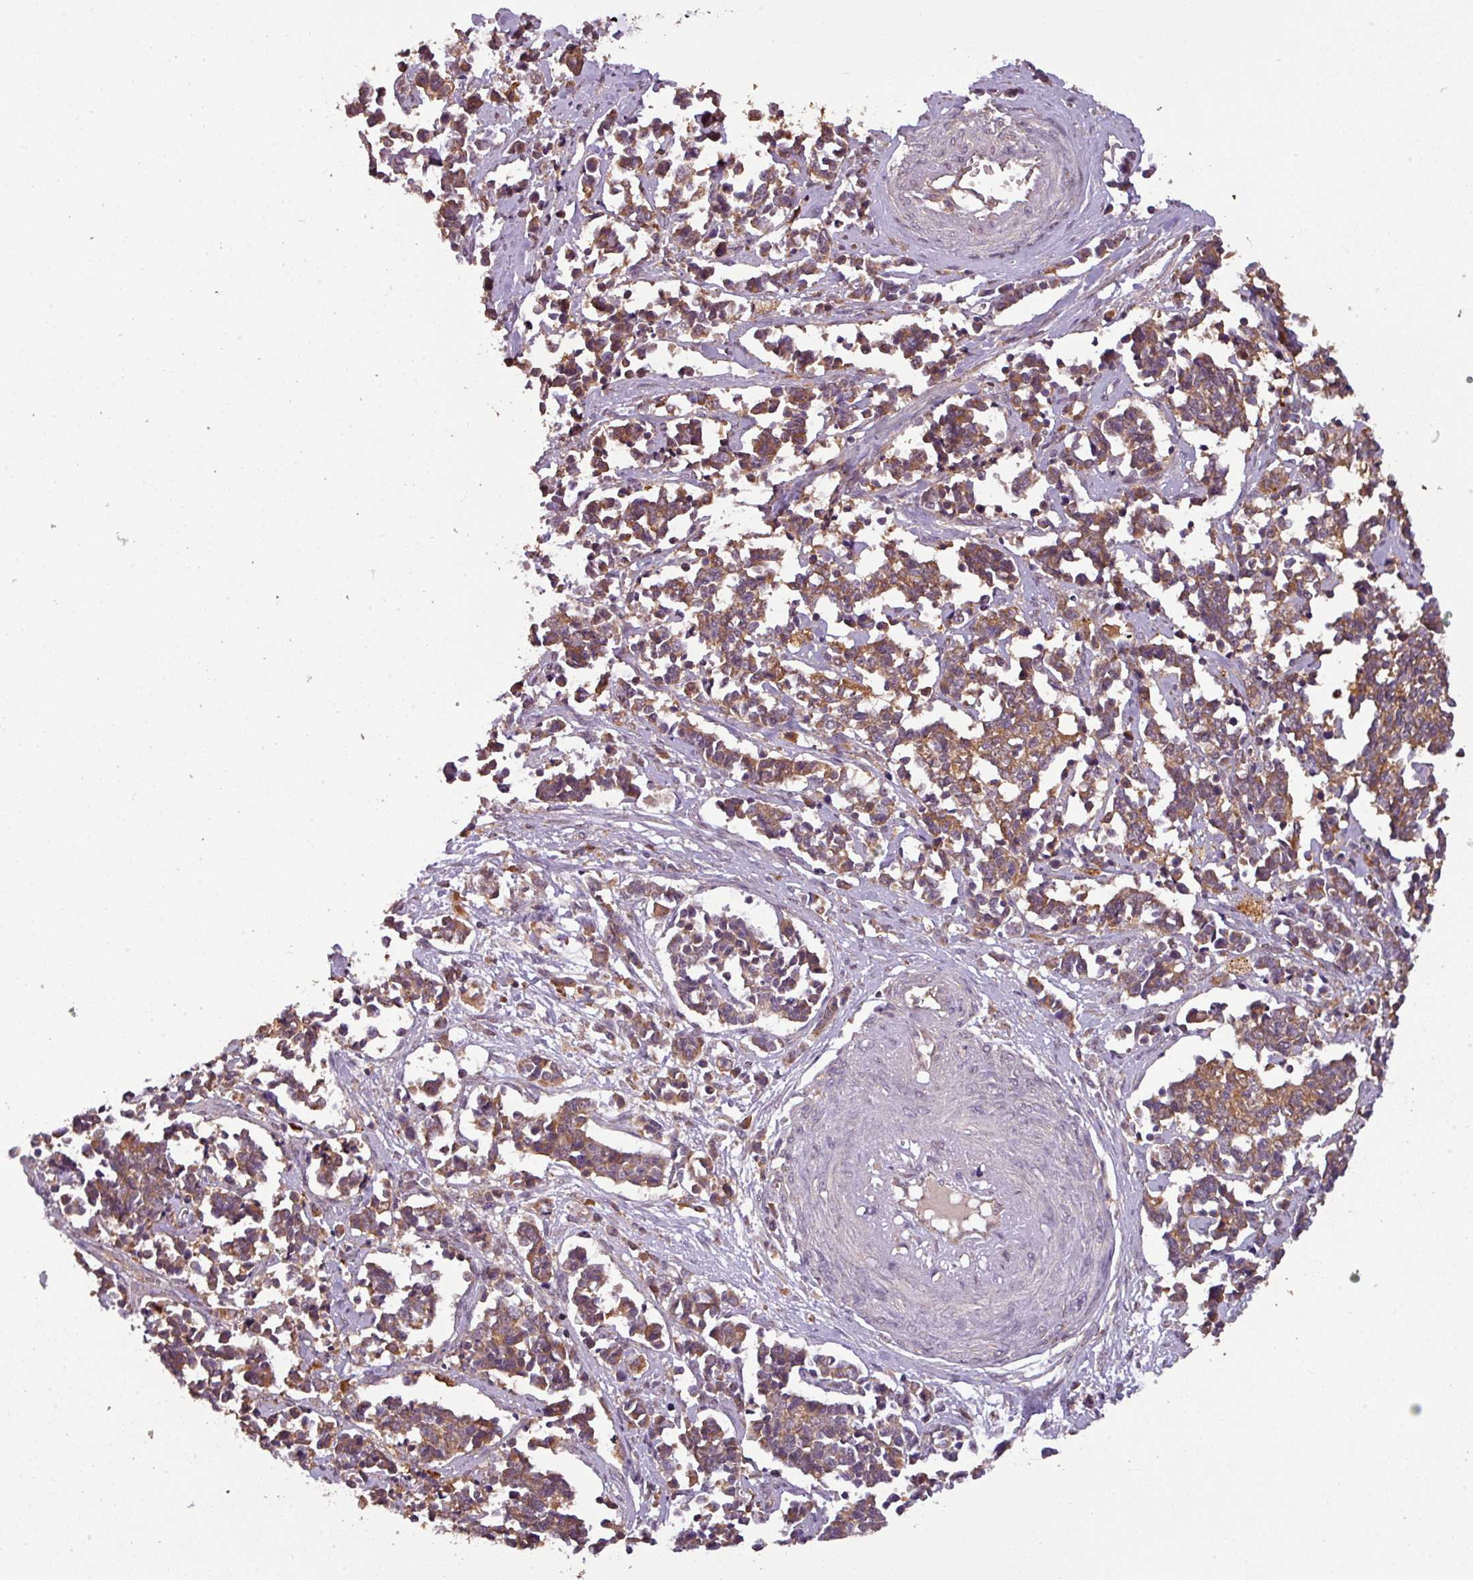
{"staining": {"intensity": "moderate", "quantity": ">75%", "location": "cytoplasmic/membranous"}, "tissue": "cervical cancer", "cell_type": "Tumor cells", "image_type": "cancer", "snomed": [{"axis": "morphology", "description": "Normal tissue, NOS"}, {"axis": "morphology", "description": "Squamous cell carcinoma, NOS"}, {"axis": "topography", "description": "Cervix"}], "caption": "IHC histopathology image of neoplastic tissue: human cervical cancer stained using IHC displays medium levels of moderate protein expression localized specifically in the cytoplasmic/membranous of tumor cells, appearing as a cytoplasmic/membranous brown color.", "gene": "NT5C3A", "patient": {"sex": "female", "age": 35}}